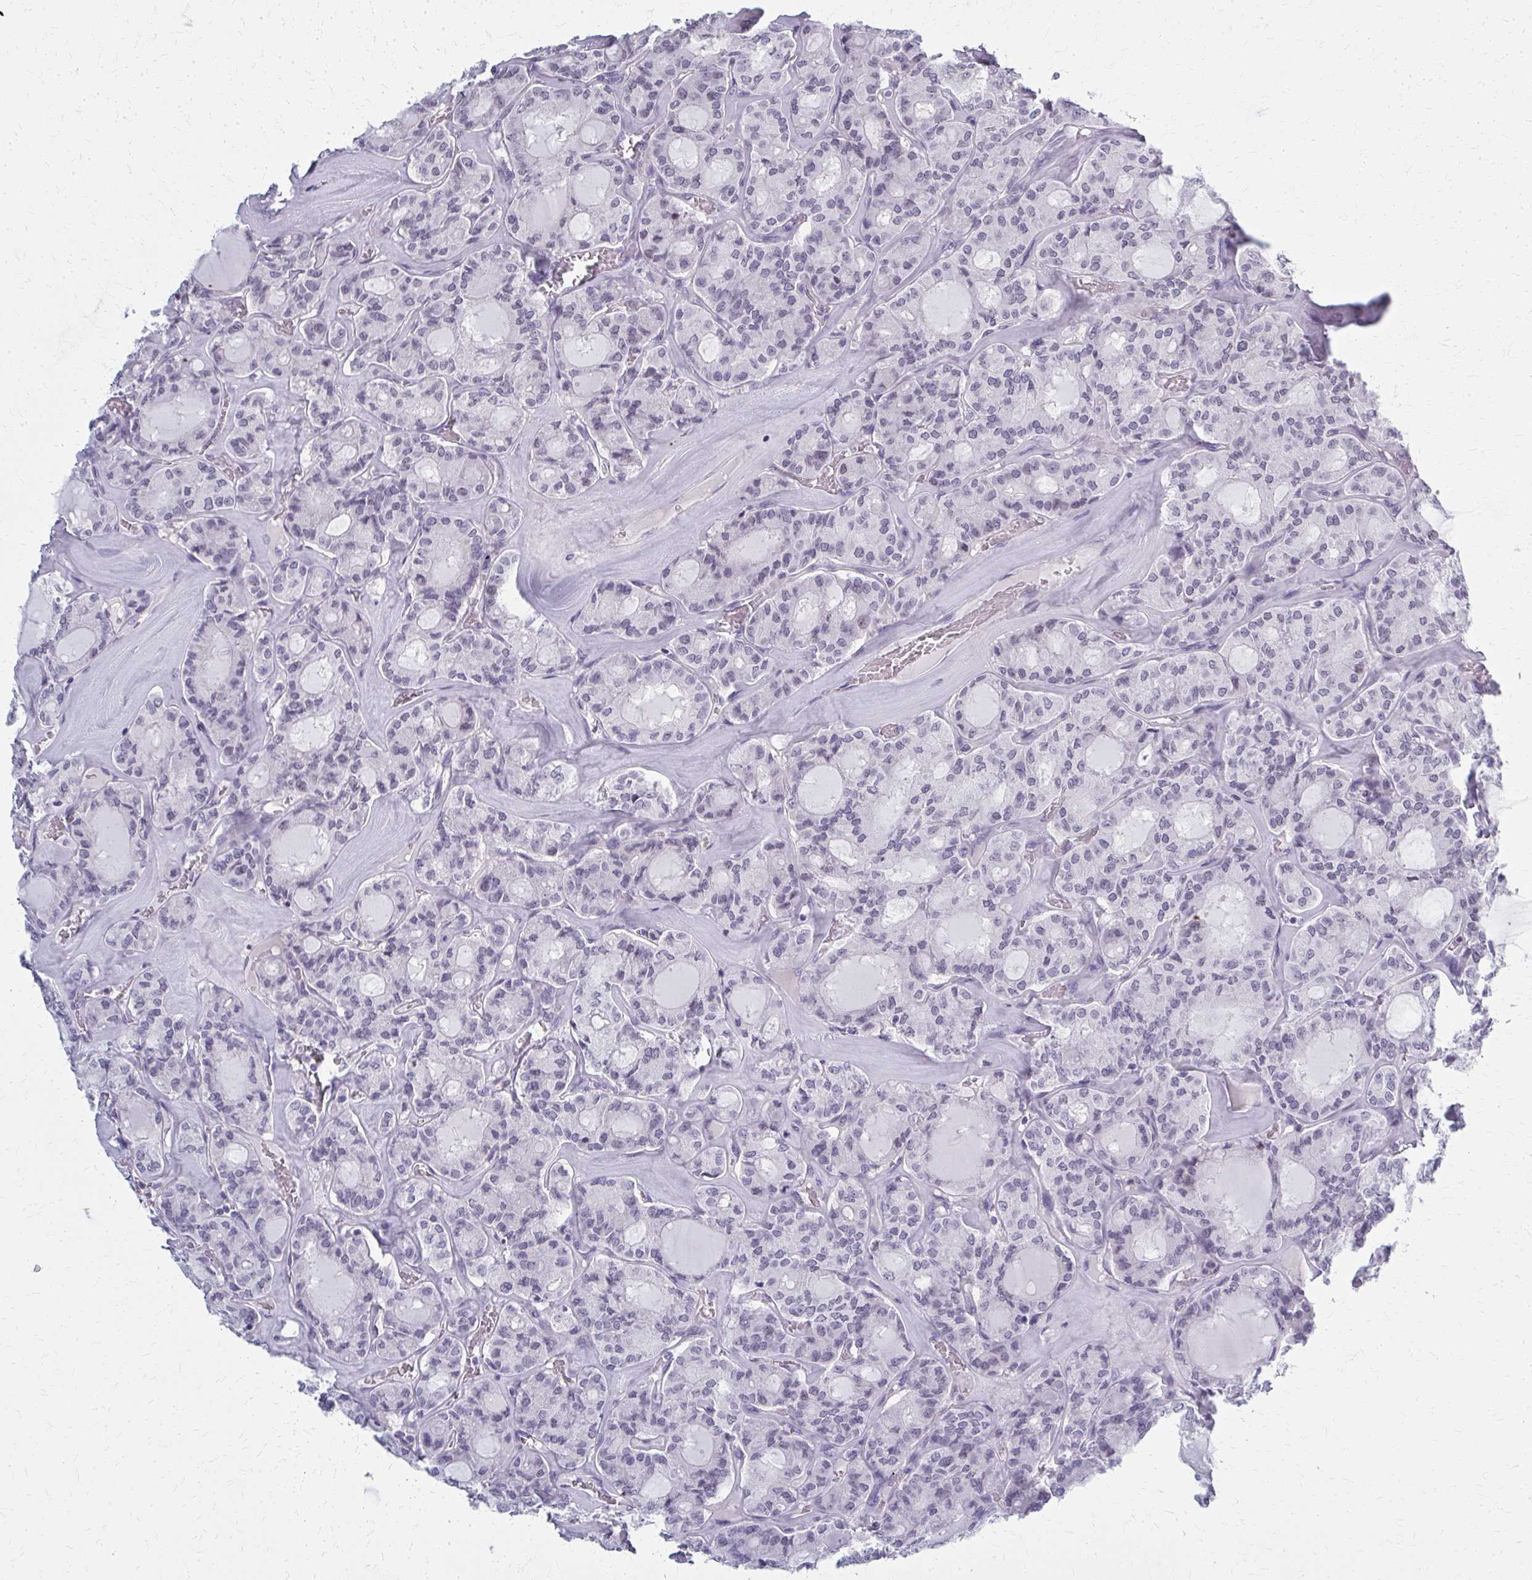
{"staining": {"intensity": "weak", "quantity": "<25%", "location": "nuclear"}, "tissue": "thyroid cancer", "cell_type": "Tumor cells", "image_type": "cancer", "snomed": [{"axis": "morphology", "description": "Papillary adenocarcinoma, NOS"}, {"axis": "topography", "description": "Thyroid gland"}], "caption": "High power microscopy histopathology image of an immunohistochemistry (IHC) photomicrograph of thyroid cancer, revealing no significant expression in tumor cells.", "gene": "CASQ2", "patient": {"sex": "male", "age": 87}}